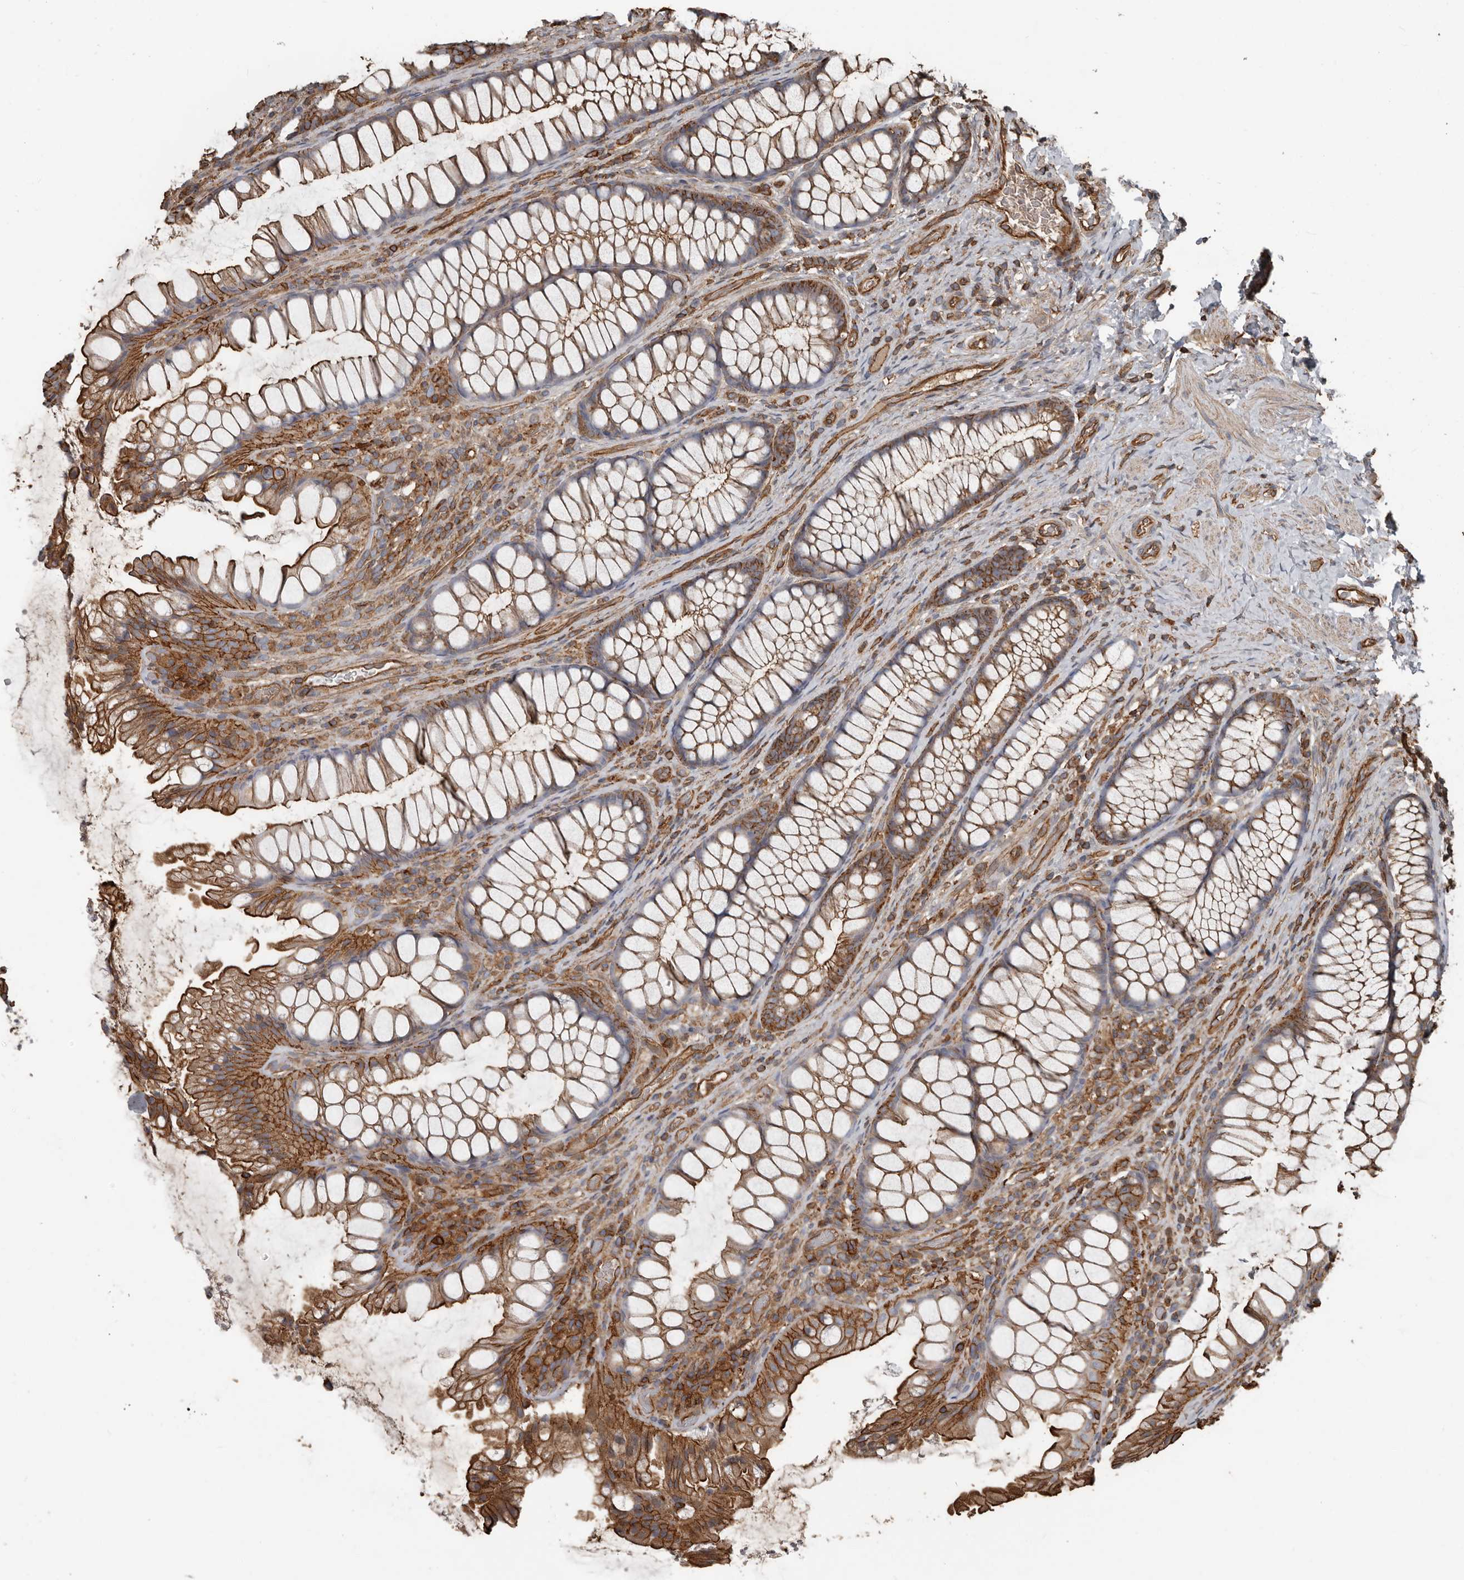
{"staining": {"intensity": "moderate", "quantity": ">75%", "location": "cytoplasmic/membranous"}, "tissue": "colon", "cell_type": "Endothelial cells", "image_type": "normal", "snomed": [{"axis": "morphology", "description": "Normal tissue, NOS"}, {"axis": "topography", "description": "Colon"}], "caption": "Protein analysis of benign colon exhibits moderate cytoplasmic/membranous staining in approximately >75% of endothelial cells. The protein of interest is shown in brown color, while the nuclei are stained blue.", "gene": "DENND6B", "patient": {"sex": "female", "age": 62}}